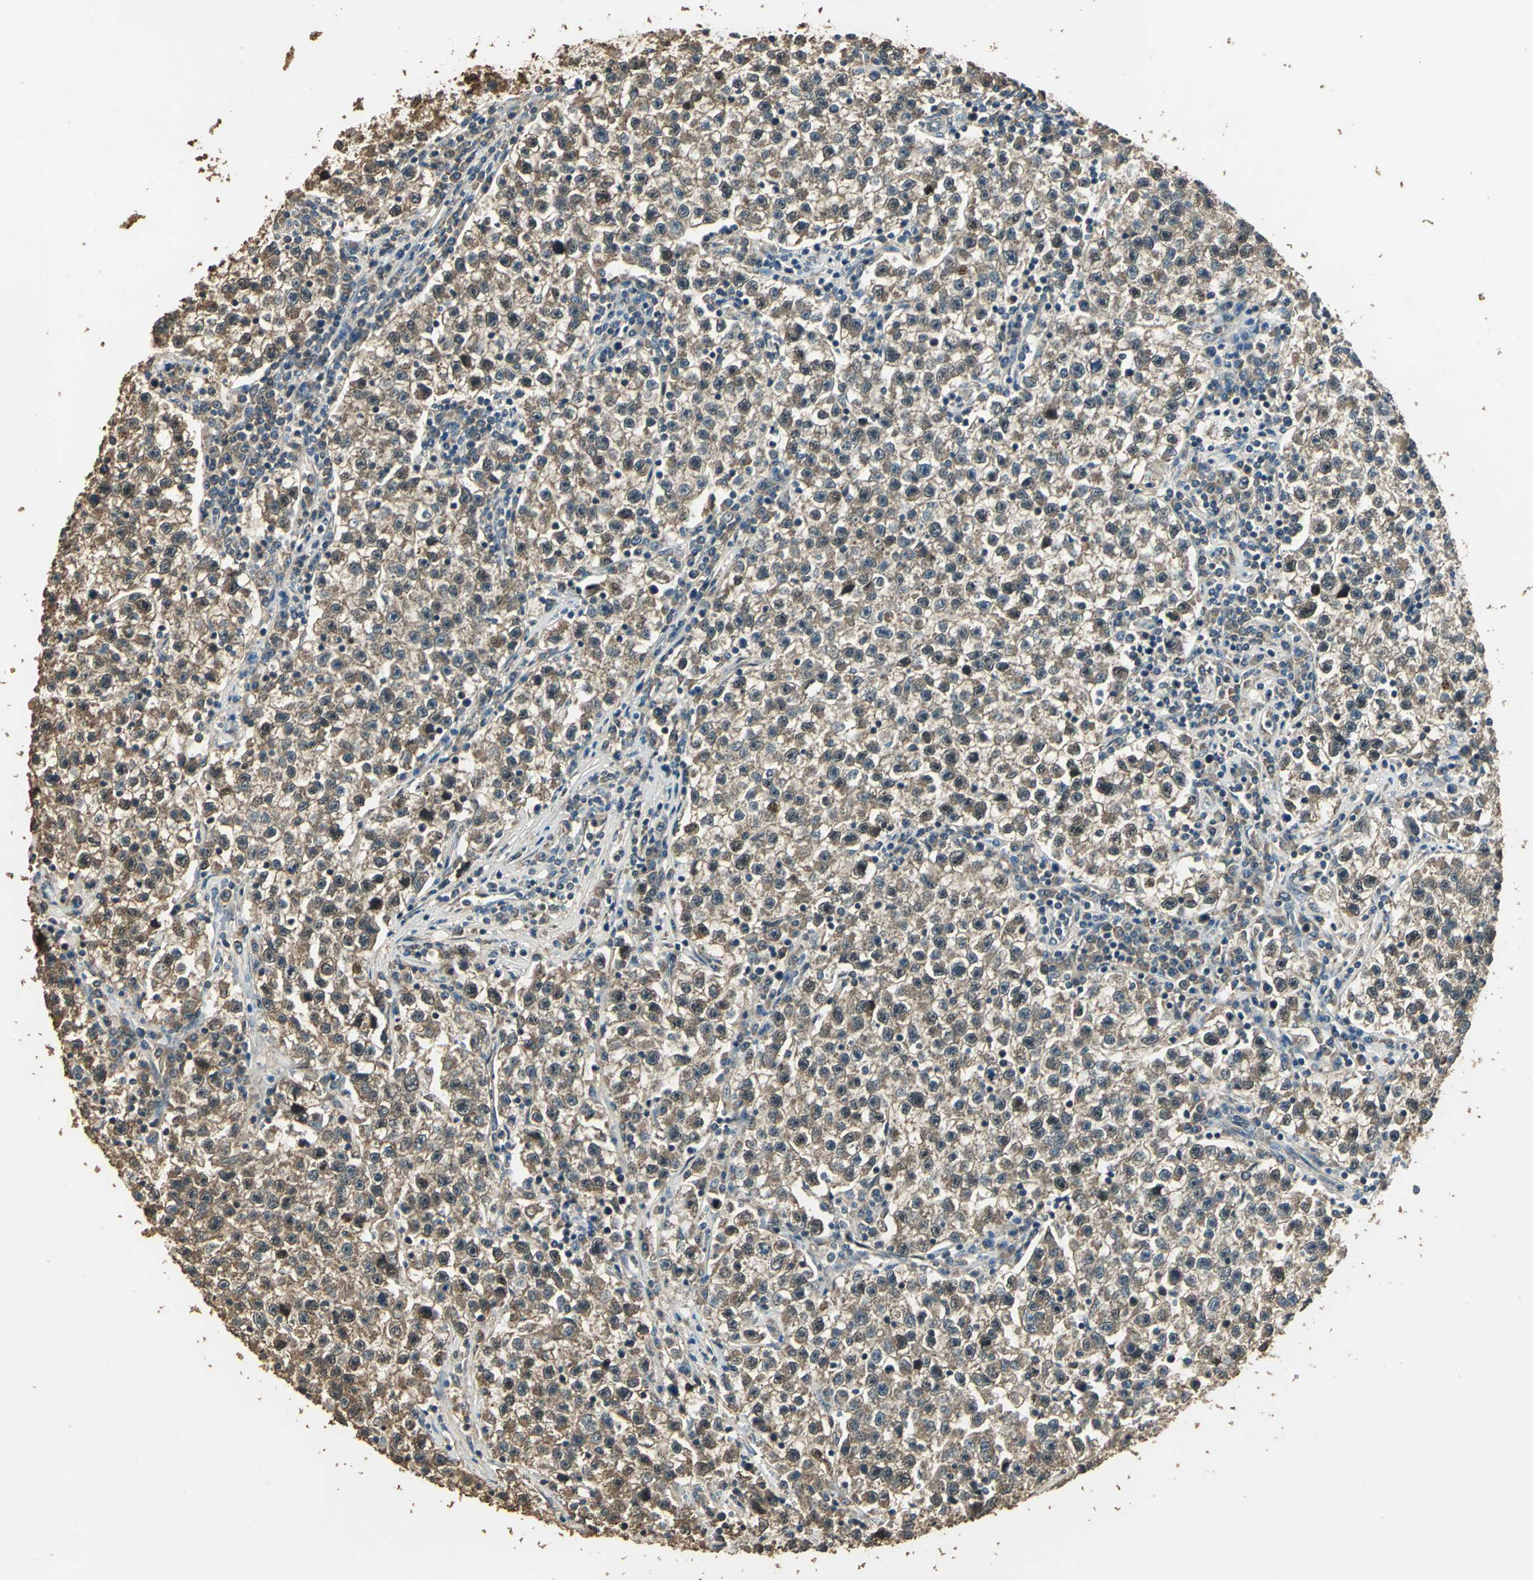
{"staining": {"intensity": "moderate", "quantity": ">75%", "location": "cytoplasmic/membranous,nuclear"}, "tissue": "testis cancer", "cell_type": "Tumor cells", "image_type": "cancer", "snomed": [{"axis": "morphology", "description": "Seminoma, NOS"}, {"axis": "topography", "description": "Testis"}], "caption": "Immunohistochemistry (IHC) of human seminoma (testis) reveals medium levels of moderate cytoplasmic/membranous and nuclear staining in approximately >75% of tumor cells. The staining is performed using DAB (3,3'-diaminobenzidine) brown chromogen to label protein expression. The nuclei are counter-stained blue using hematoxylin.", "gene": "TMPRSS4", "patient": {"sex": "male", "age": 22}}